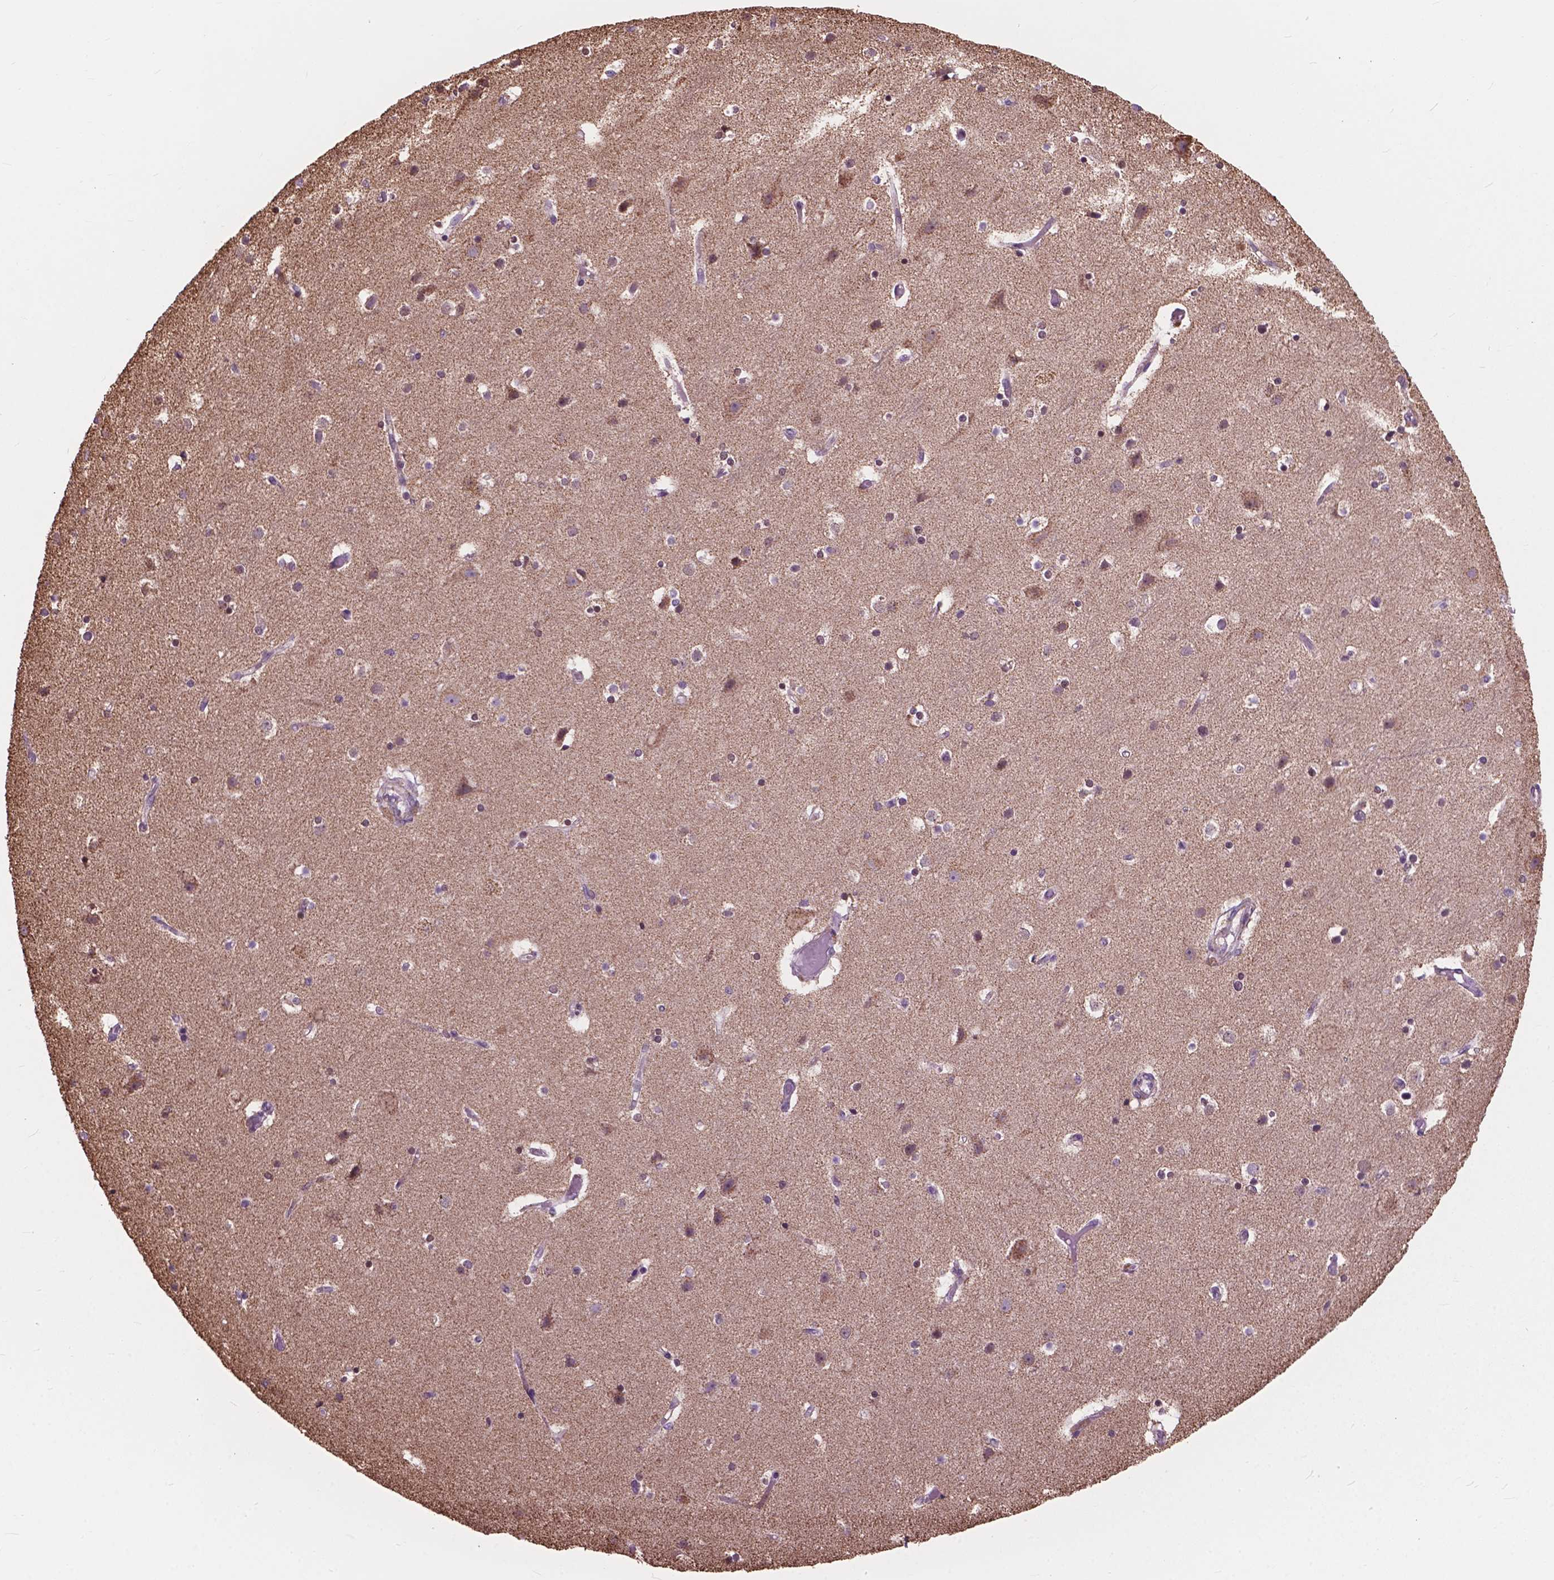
{"staining": {"intensity": "negative", "quantity": "none", "location": "none"}, "tissue": "cerebral cortex", "cell_type": "Endothelial cells", "image_type": "normal", "snomed": [{"axis": "morphology", "description": "Normal tissue, NOS"}, {"axis": "topography", "description": "Cerebral cortex"}], "caption": "The image exhibits no staining of endothelial cells in benign cerebral cortex.", "gene": "SCOC", "patient": {"sex": "female", "age": 52}}